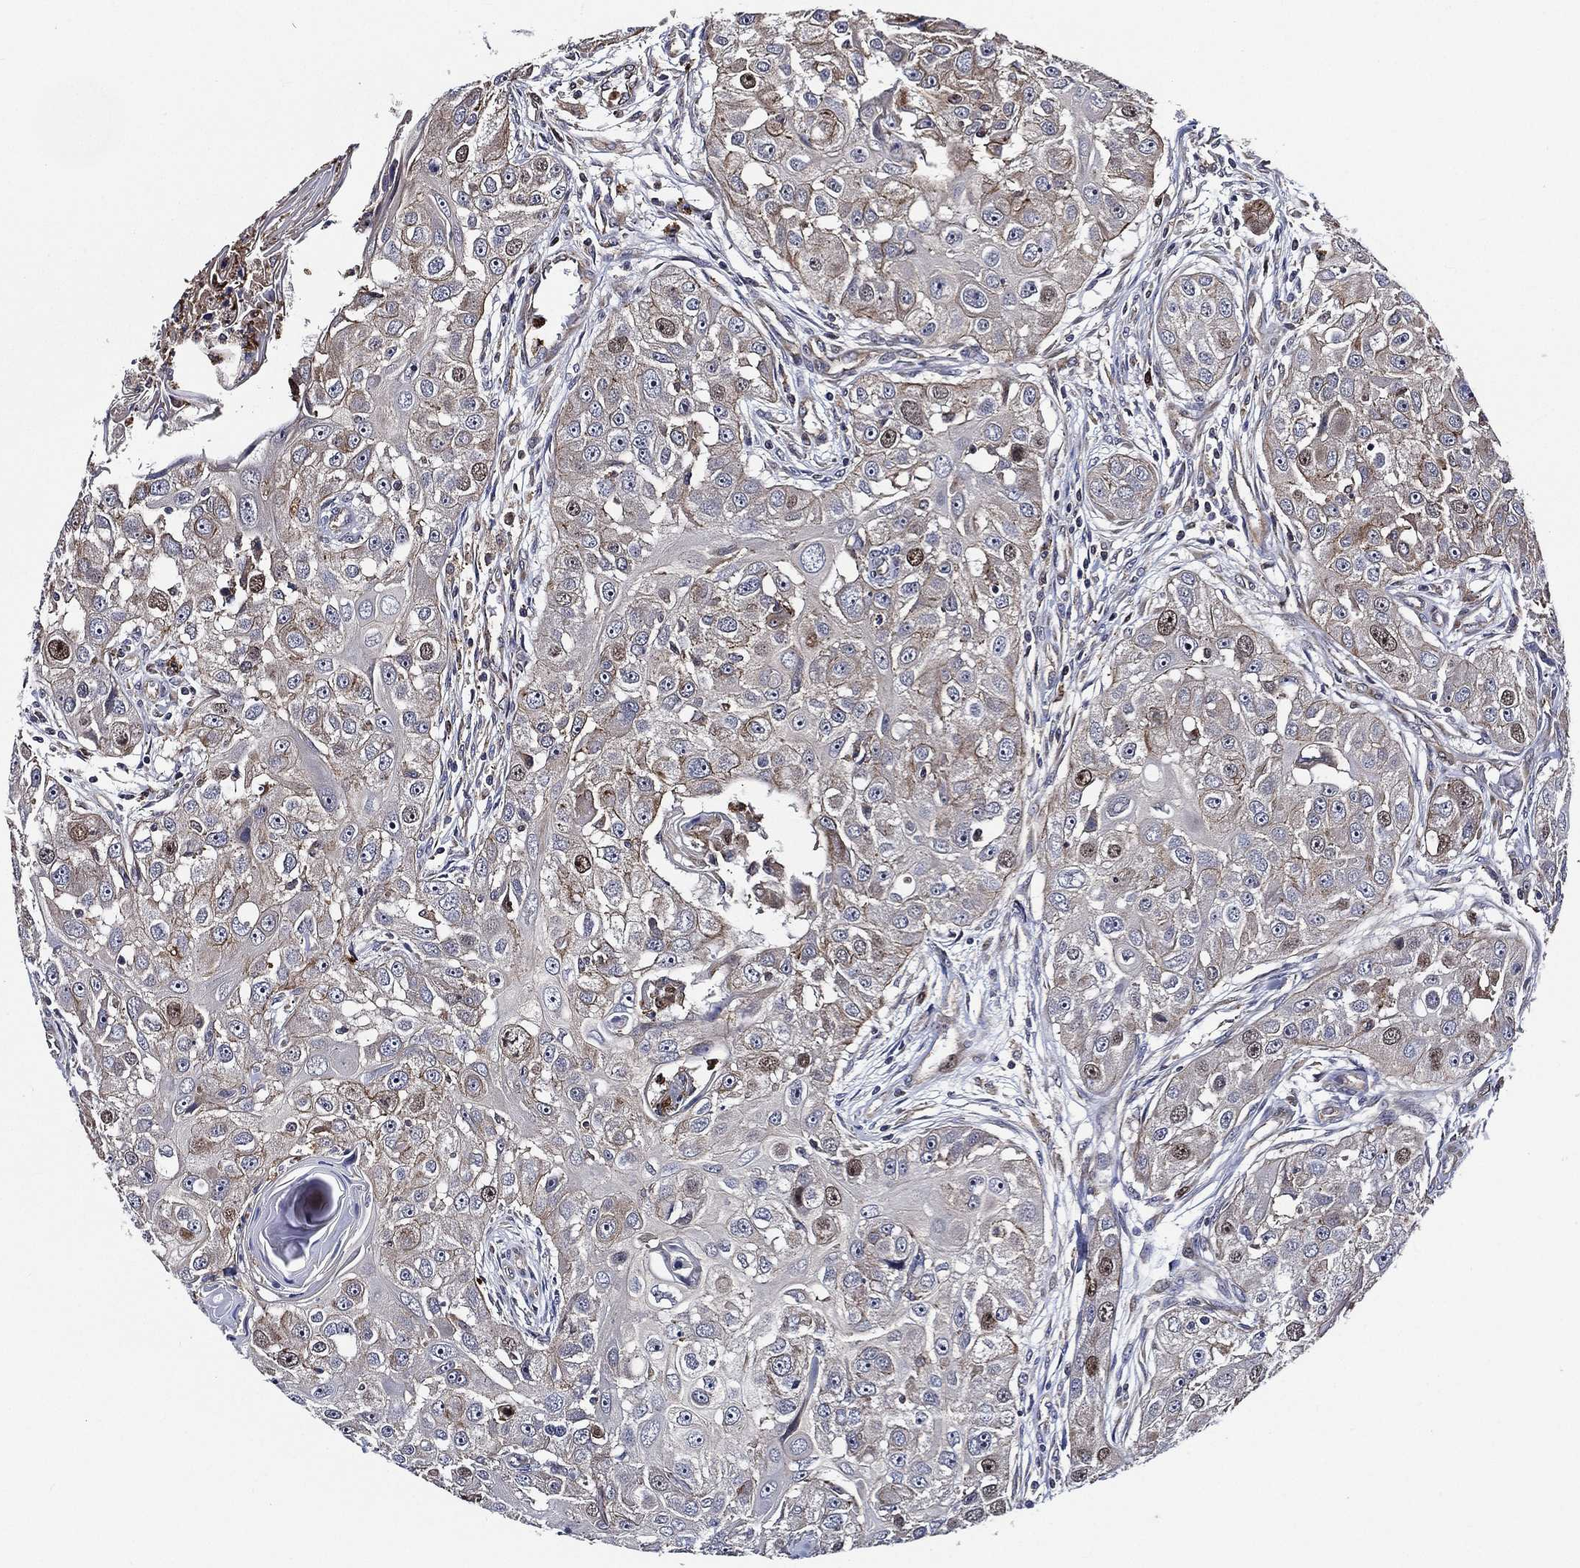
{"staining": {"intensity": "weak", "quantity": "<25%", "location": "cytoplasmic/membranous"}, "tissue": "head and neck cancer", "cell_type": "Tumor cells", "image_type": "cancer", "snomed": [{"axis": "morphology", "description": "Squamous cell carcinoma, NOS"}, {"axis": "topography", "description": "Head-Neck"}], "caption": "IHC image of neoplastic tissue: human squamous cell carcinoma (head and neck) stained with DAB (3,3'-diaminobenzidine) shows no significant protein staining in tumor cells. (Brightfield microscopy of DAB (3,3'-diaminobenzidine) immunohistochemistry at high magnification).", "gene": "KIF20B", "patient": {"sex": "male", "age": 51}}